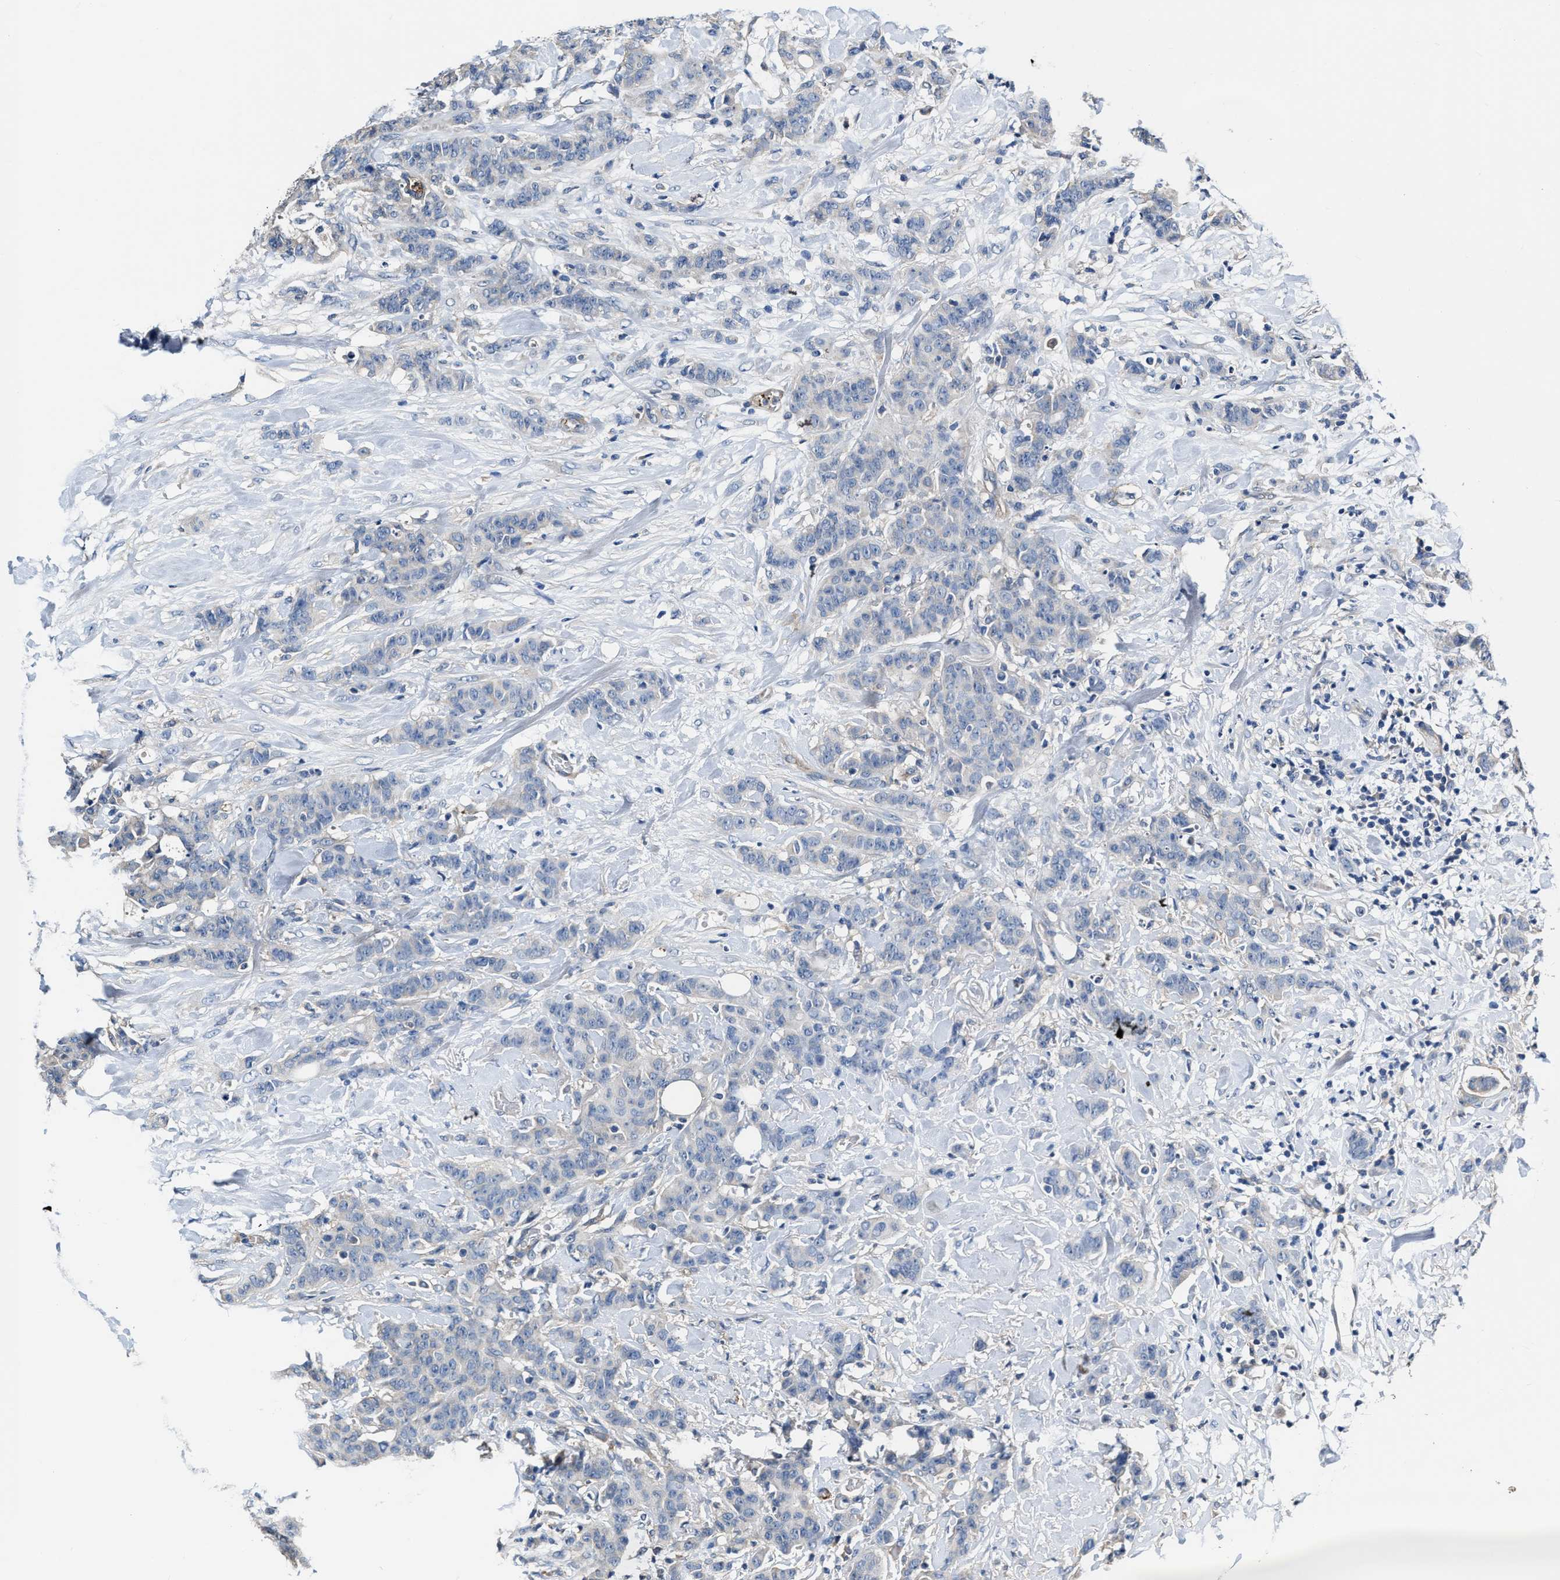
{"staining": {"intensity": "negative", "quantity": "none", "location": "none"}, "tissue": "breast cancer", "cell_type": "Tumor cells", "image_type": "cancer", "snomed": [{"axis": "morphology", "description": "Normal tissue, NOS"}, {"axis": "morphology", "description": "Duct carcinoma"}, {"axis": "topography", "description": "Breast"}], "caption": "This is a histopathology image of immunohistochemistry (IHC) staining of breast cancer, which shows no positivity in tumor cells.", "gene": "C22orf42", "patient": {"sex": "female", "age": 40}}